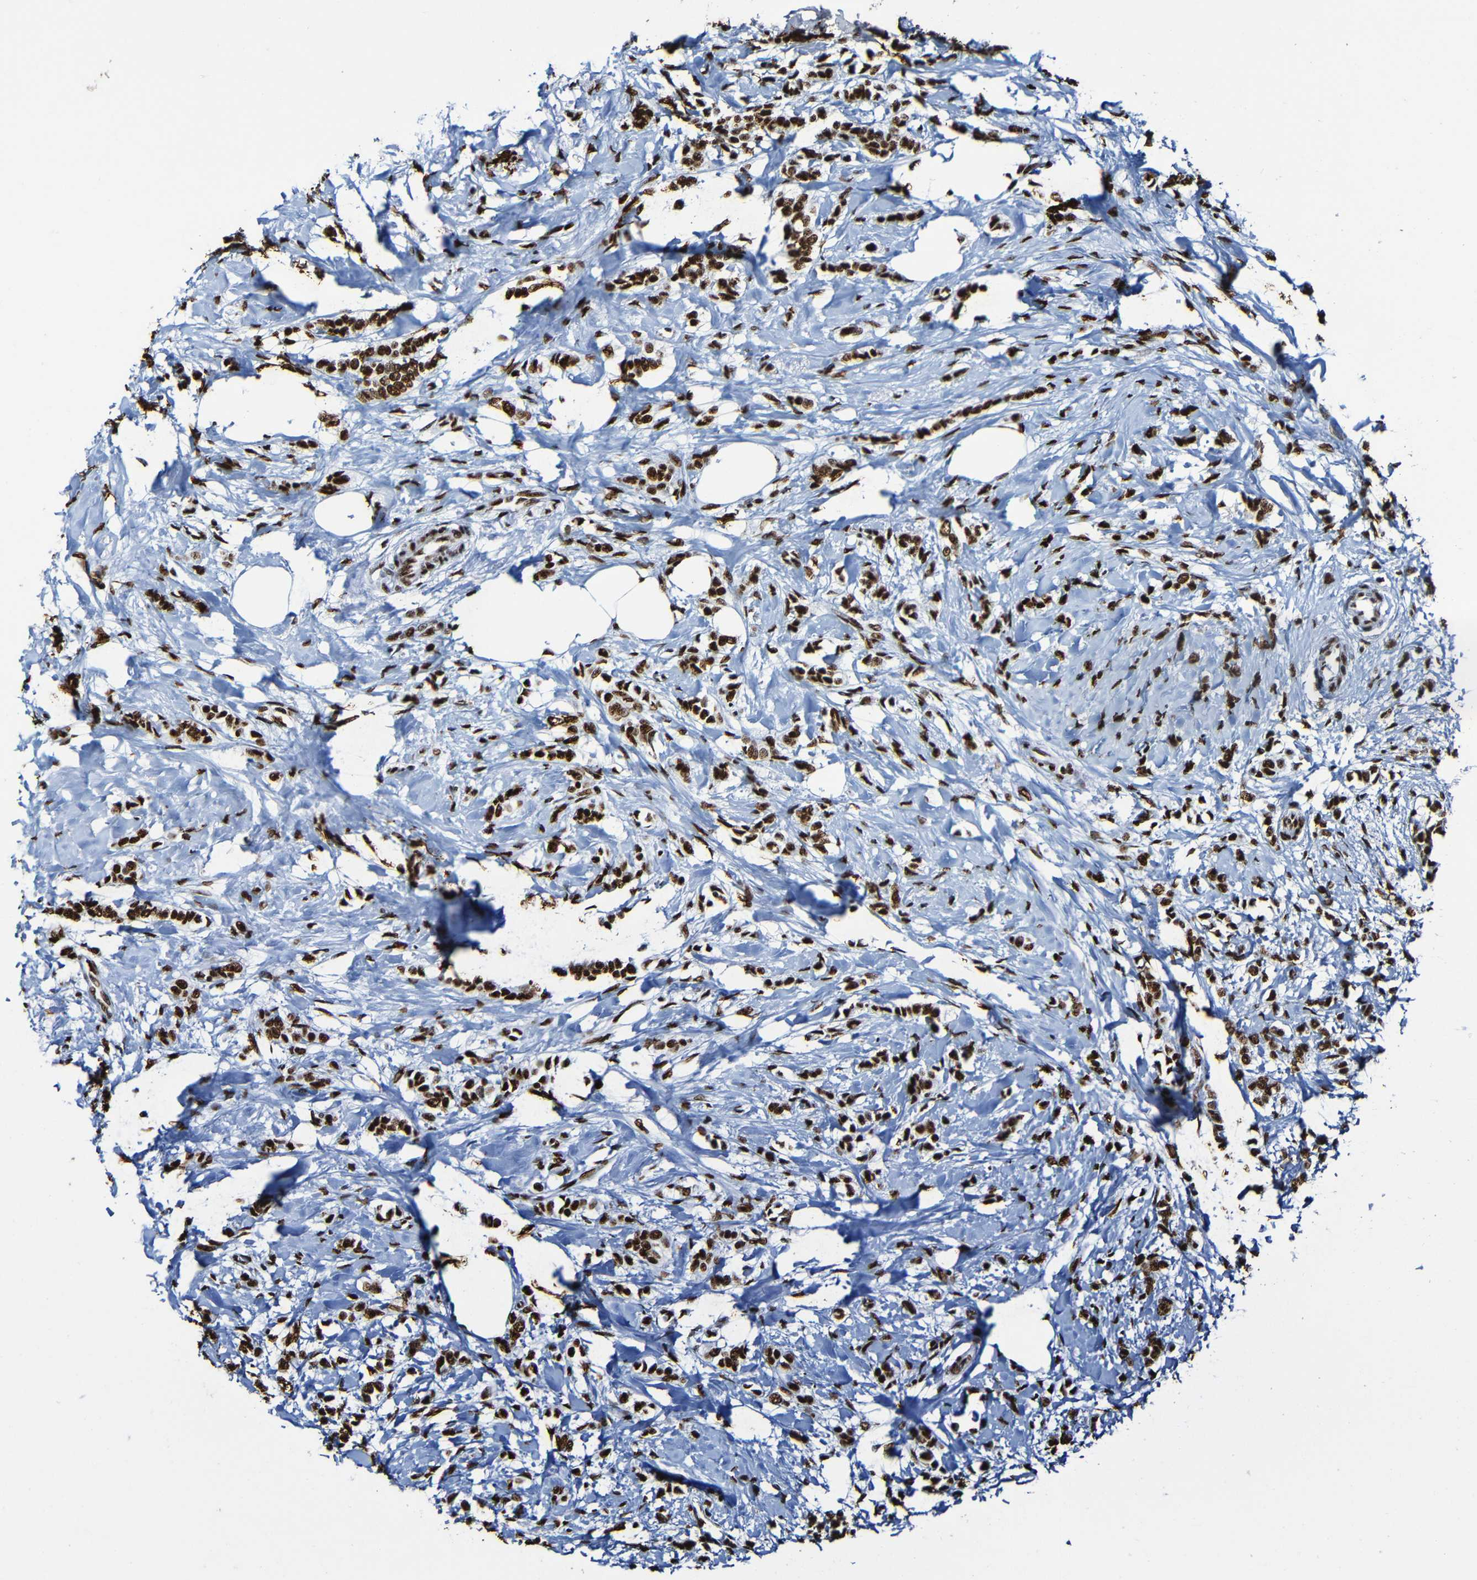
{"staining": {"intensity": "strong", "quantity": ">75%", "location": "nuclear"}, "tissue": "breast cancer", "cell_type": "Tumor cells", "image_type": "cancer", "snomed": [{"axis": "morphology", "description": "Lobular carcinoma, in situ"}, {"axis": "morphology", "description": "Lobular carcinoma"}, {"axis": "topography", "description": "Breast"}], "caption": "The immunohistochemical stain highlights strong nuclear expression in tumor cells of lobular carcinoma (breast) tissue.", "gene": "SRSF3", "patient": {"sex": "female", "age": 41}}